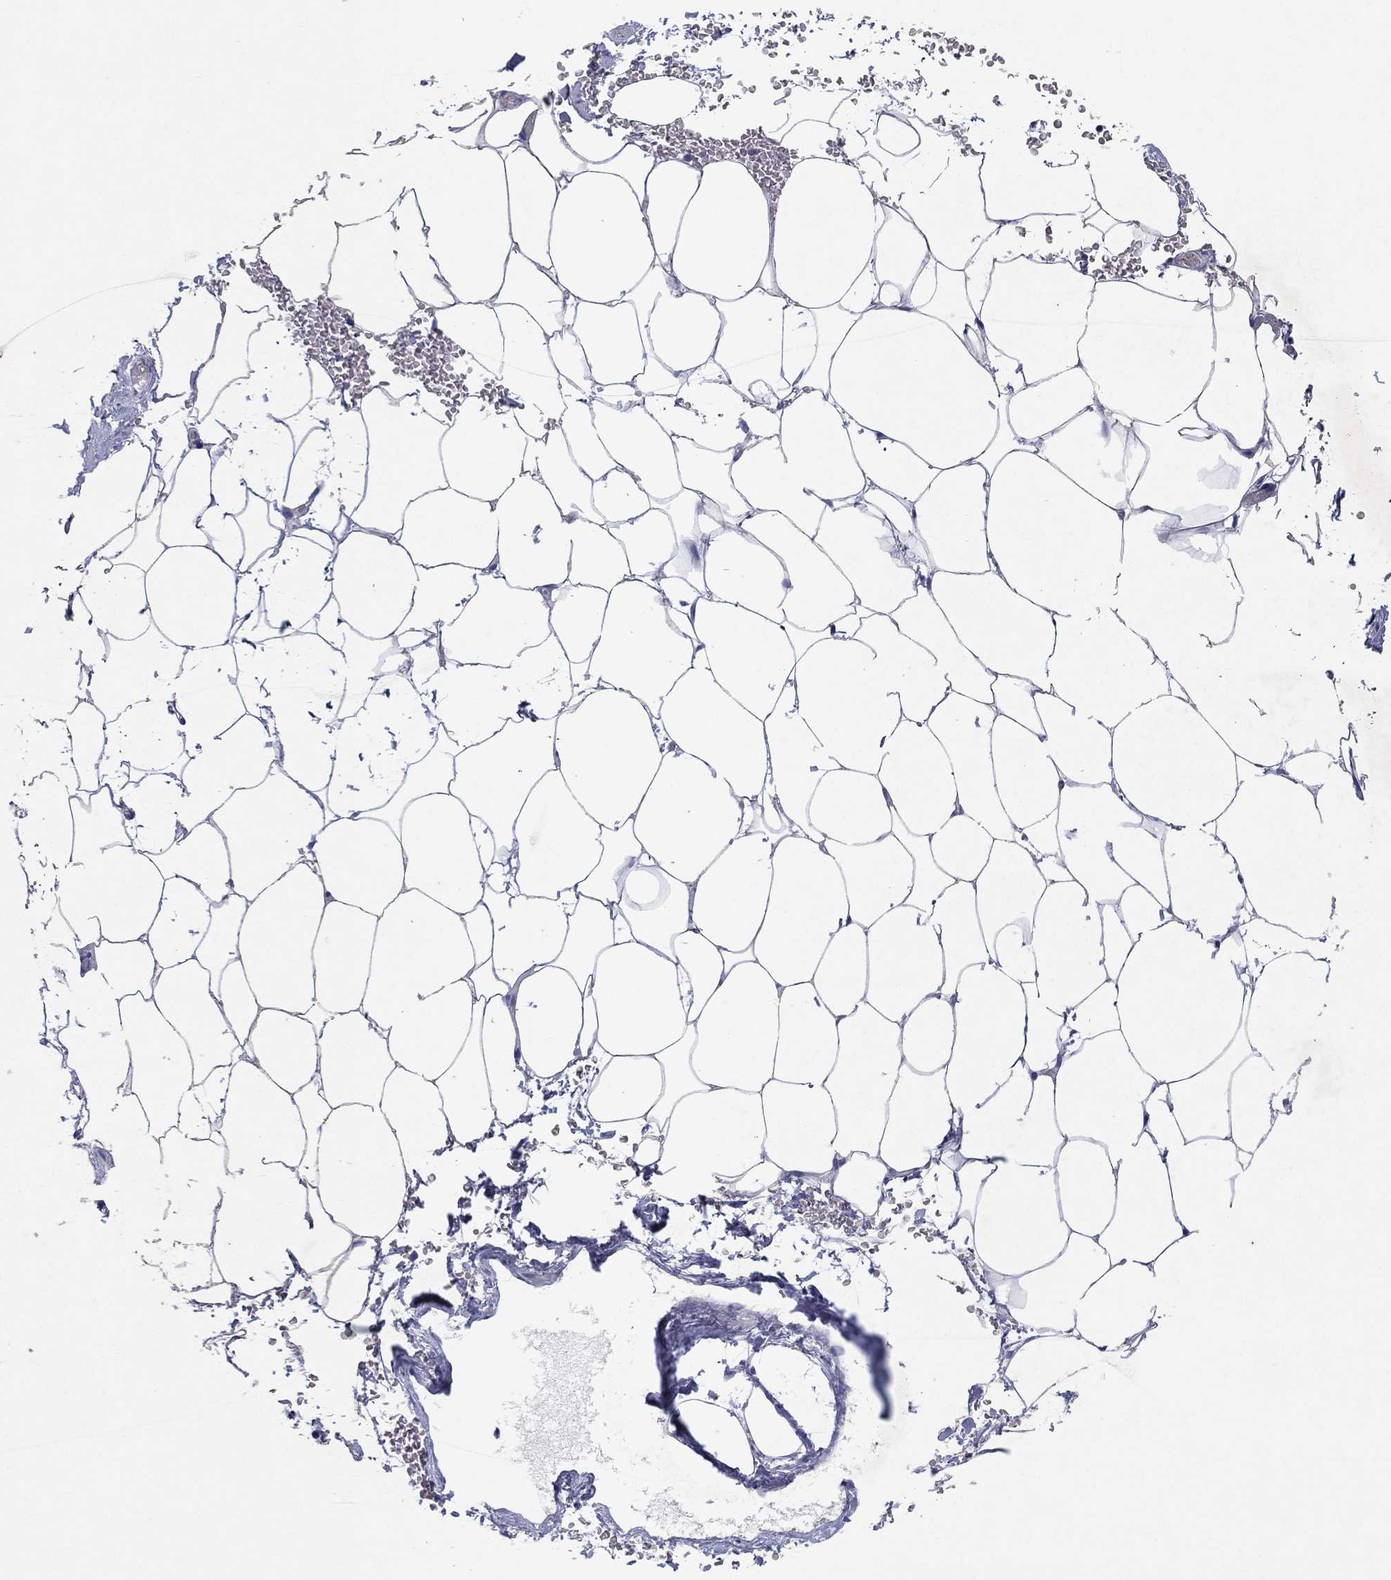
{"staining": {"intensity": "negative", "quantity": "none", "location": "none"}, "tissue": "adipose tissue", "cell_type": "Adipocytes", "image_type": "normal", "snomed": [{"axis": "morphology", "description": "Normal tissue, NOS"}, {"axis": "topography", "description": "Soft tissue"}, {"axis": "topography", "description": "Adipose tissue"}, {"axis": "topography", "description": "Vascular tissue"}, {"axis": "topography", "description": "Peripheral nerve tissue"}], "caption": "A high-resolution micrograph shows immunohistochemistry staining of normal adipose tissue, which reveals no significant positivity in adipocytes.", "gene": "KRT40", "patient": {"sex": "male", "age": 68}}